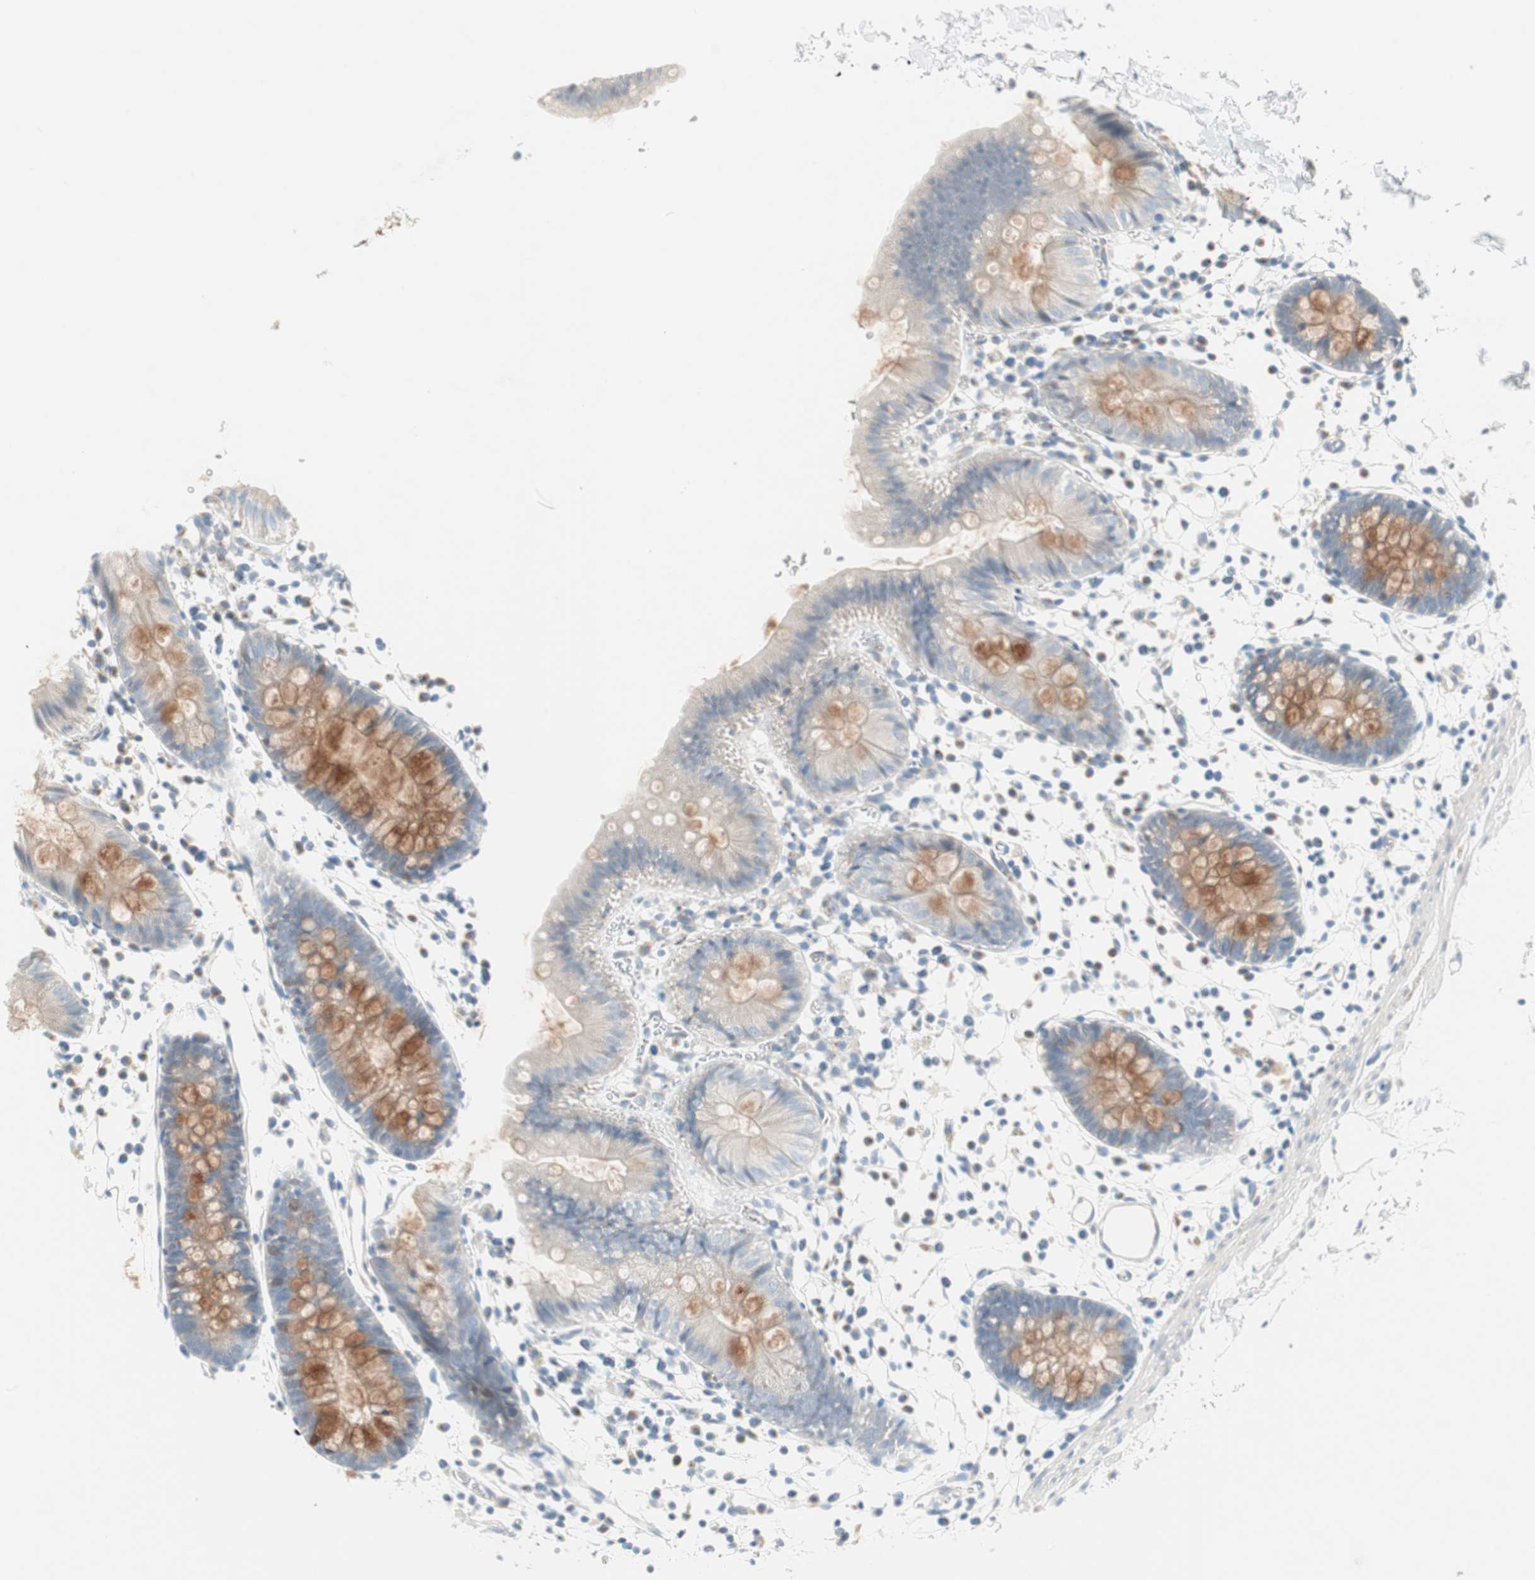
{"staining": {"intensity": "negative", "quantity": "none", "location": "none"}, "tissue": "colon", "cell_type": "Endothelial cells", "image_type": "normal", "snomed": [{"axis": "morphology", "description": "Normal tissue, NOS"}, {"axis": "topography", "description": "Colon"}], "caption": "IHC of normal colon shows no staining in endothelial cells. (Stains: DAB immunohistochemistry with hematoxylin counter stain, Microscopy: brightfield microscopy at high magnification).", "gene": "SULT1C2", "patient": {"sex": "male", "age": 14}}